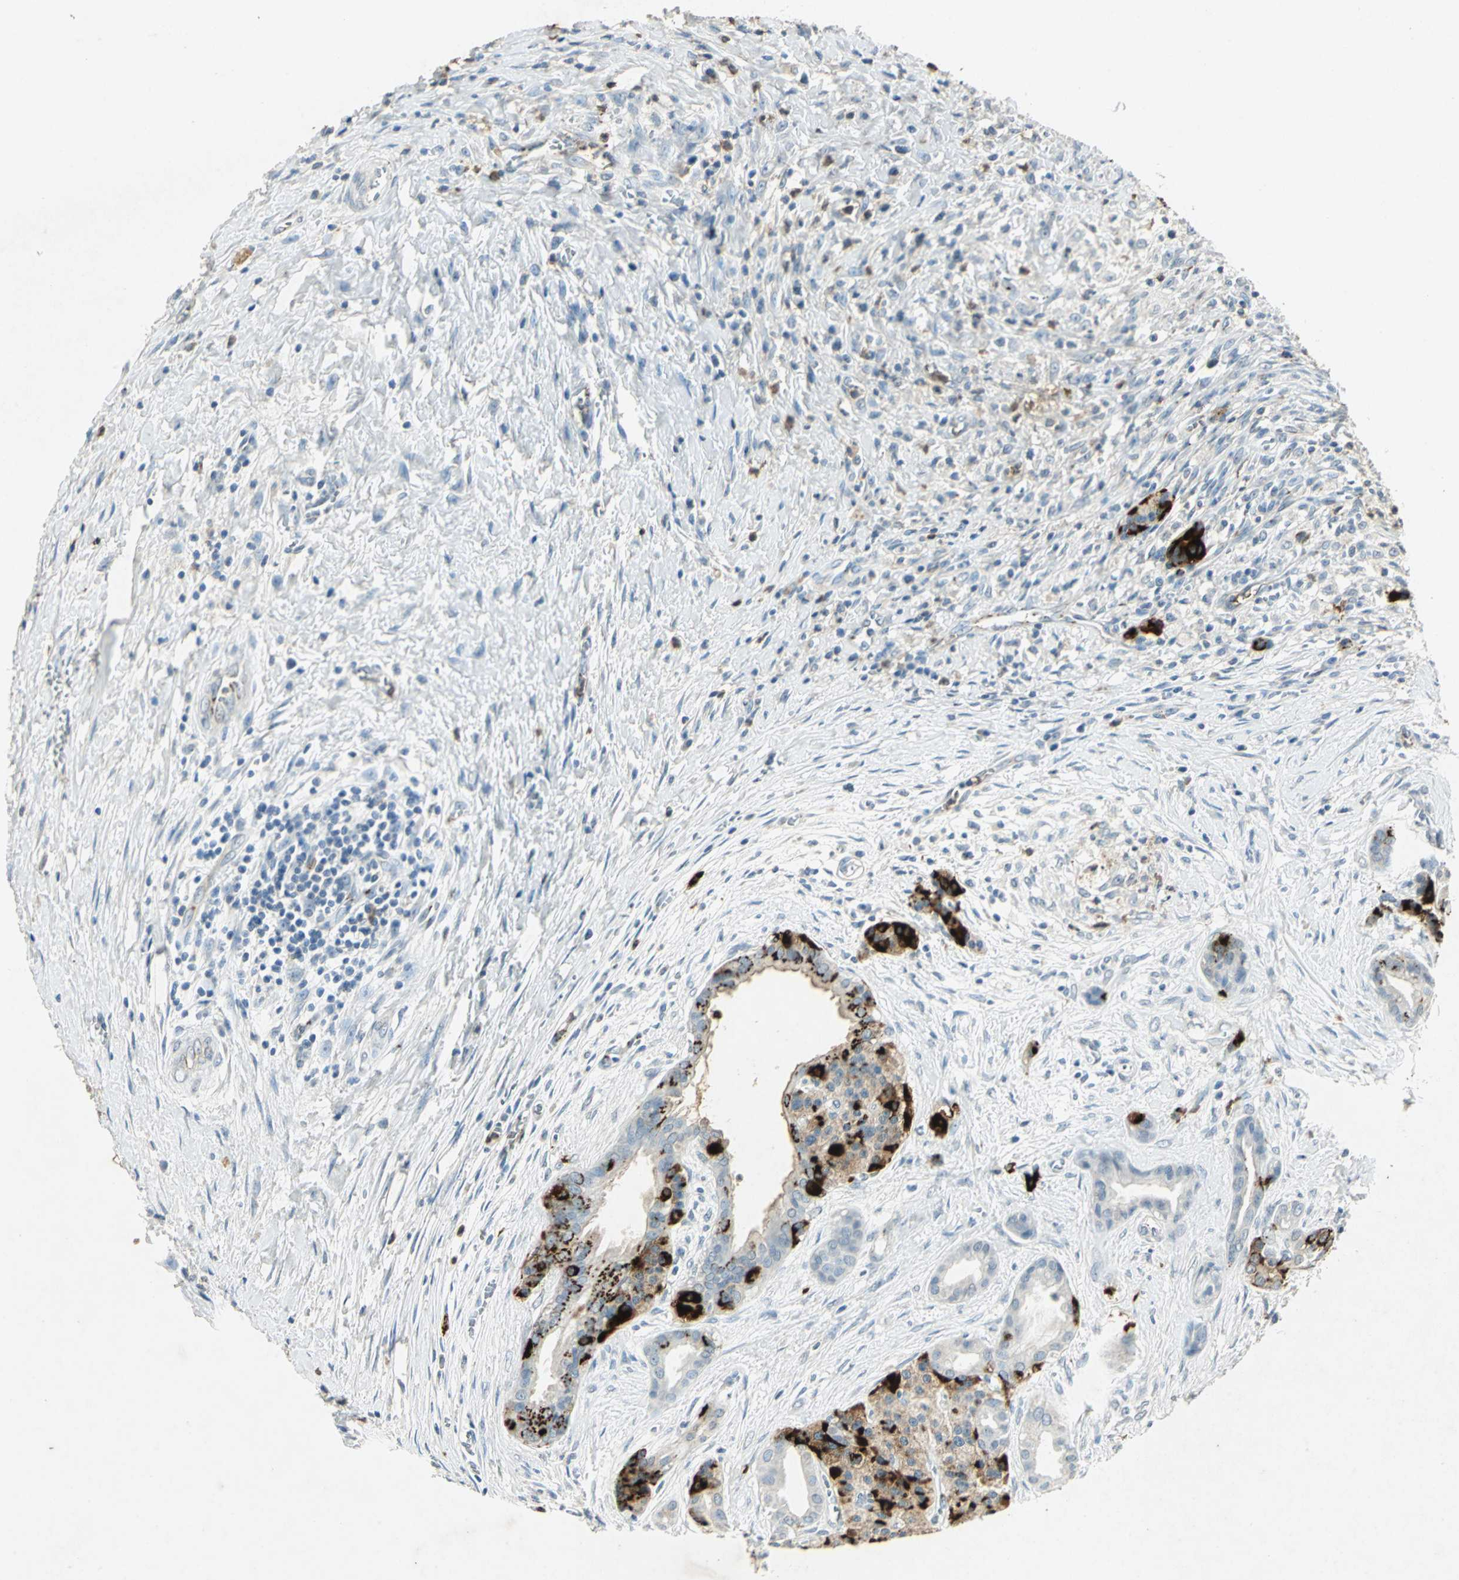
{"staining": {"intensity": "strong", "quantity": "25%-75%", "location": "cytoplasmic/membranous"}, "tissue": "pancreatic cancer", "cell_type": "Tumor cells", "image_type": "cancer", "snomed": [{"axis": "morphology", "description": "Adenocarcinoma, NOS"}, {"axis": "topography", "description": "Pancreas"}], "caption": "High-power microscopy captured an immunohistochemistry (IHC) histopathology image of pancreatic cancer (adenocarcinoma), revealing strong cytoplasmic/membranous positivity in approximately 25%-75% of tumor cells. (DAB (3,3'-diaminobenzidine) IHC with brightfield microscopy, high magnification).", "gene": "CAMK2B", "patient": {"sex": "male", "age": 59}}